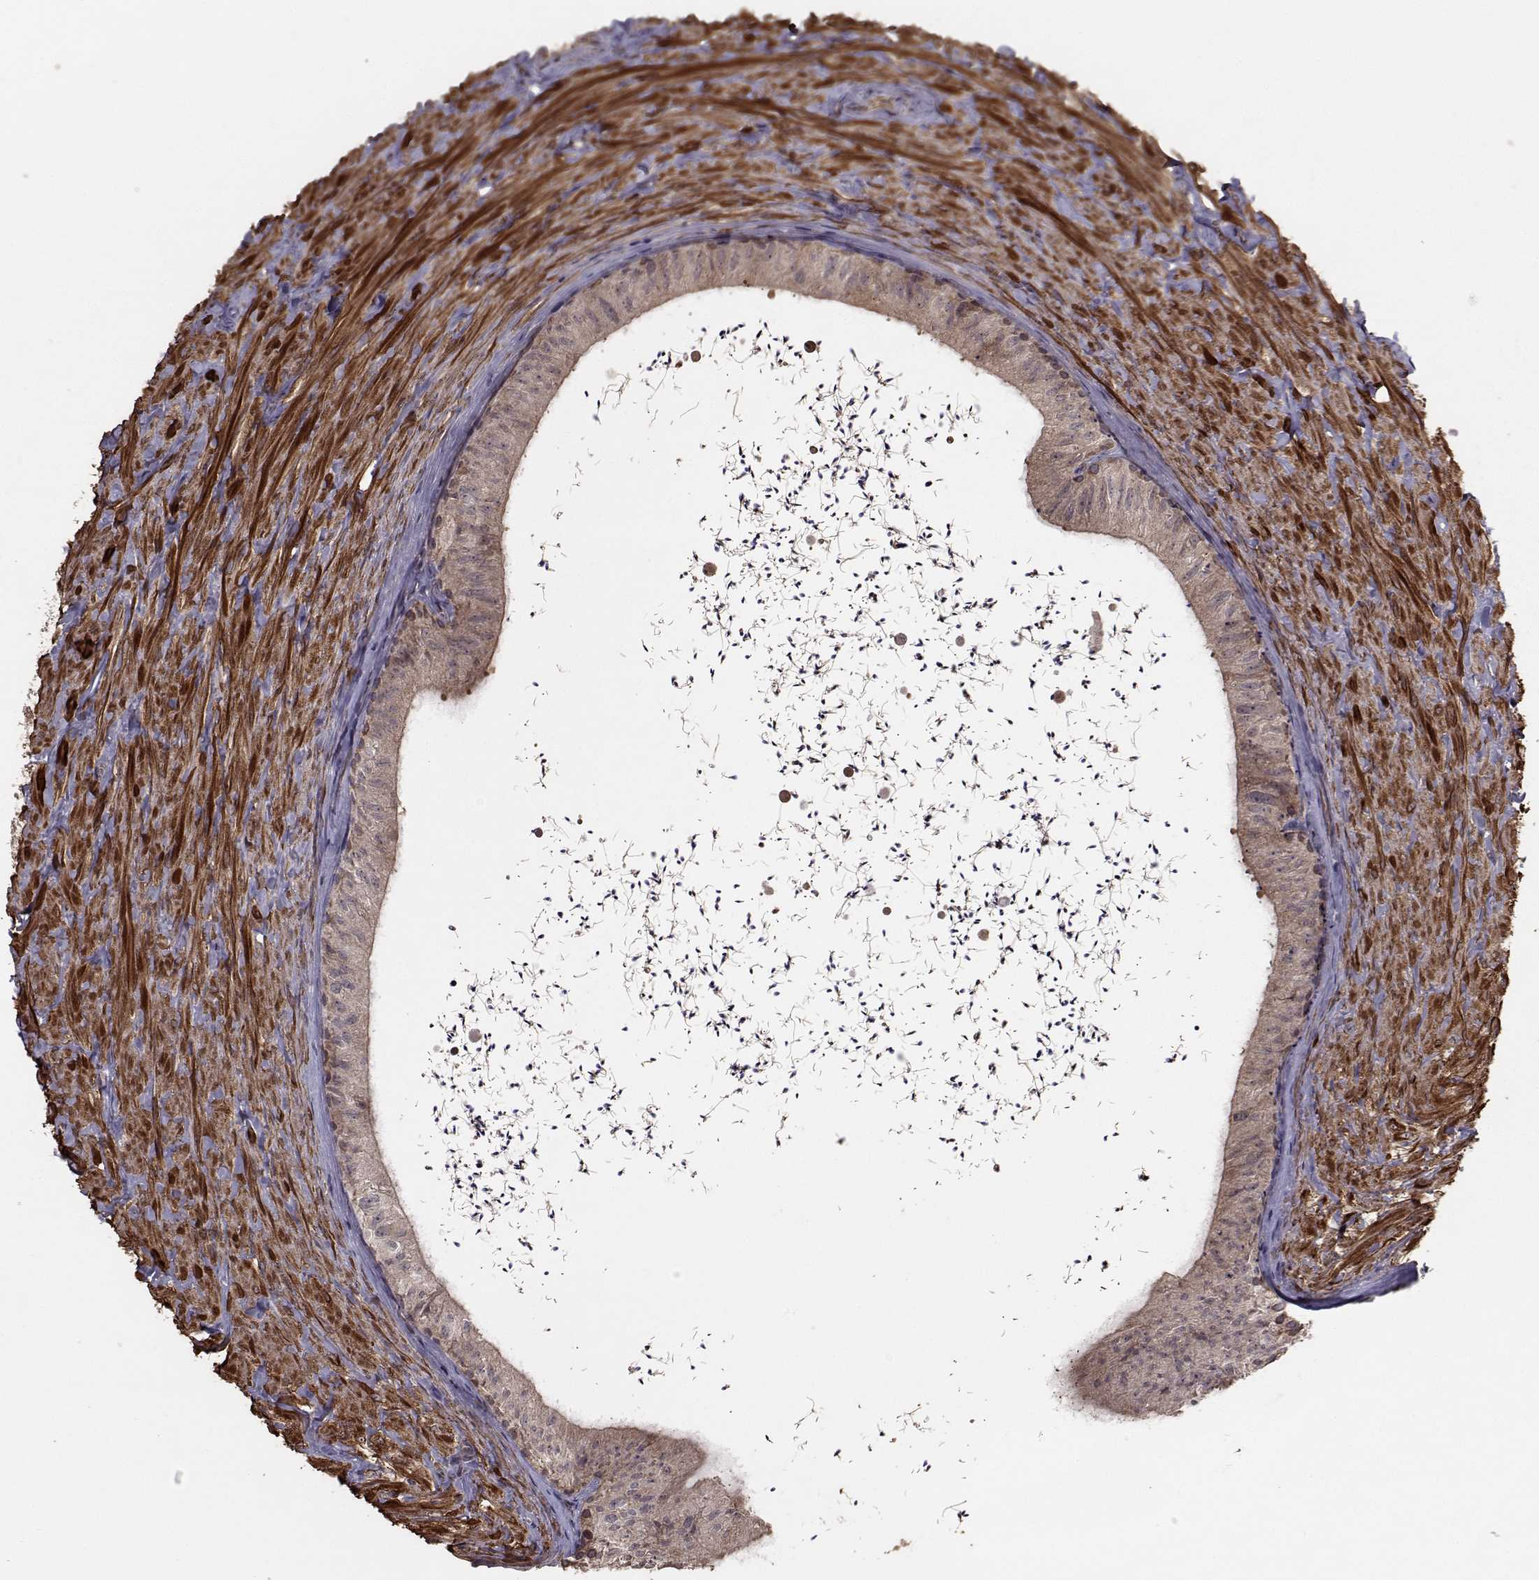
{"staining": {"intensity": "weak", "quantity": ">75%", "location": "cytoplasmic/membranous"}, "tissue": "epididymis", "cell_type": "Glandular cells", "image_type": "normal", "snomed": [{"axis": "morphology", "description": "Normal tissue, NOS"}, {"axis": "topography", "description": "Epididymis"}], "caption": "Human epididymis stained with a brown dye reveals weak cytoplasmic/membranous positive positivity in about >75% of glandular cells.", "gene": "TRIP10", "patient": {"sex": "male", "age": 32}}